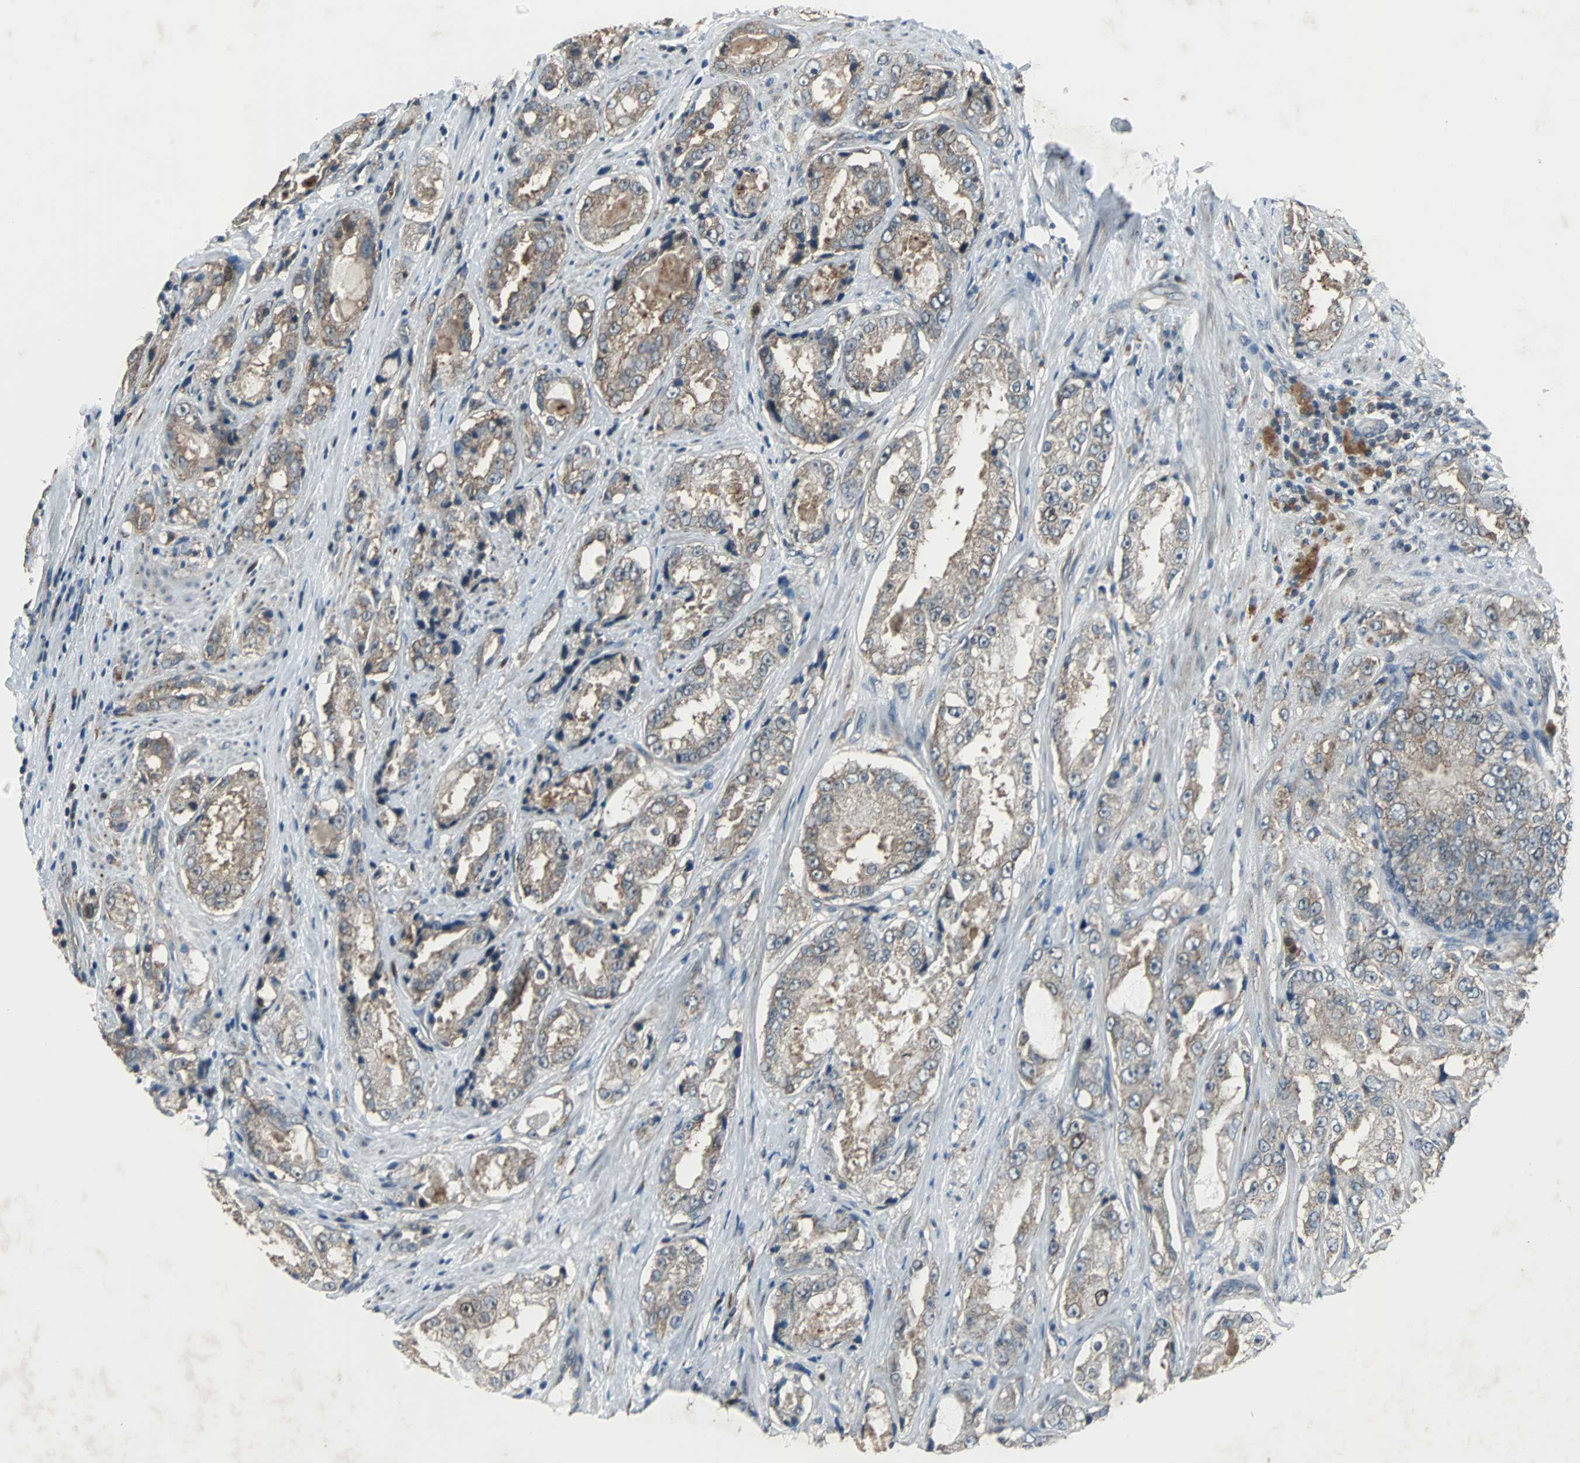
{"staining": {"intensity": "weak", "quantity": ">75%", "location": "cytoplasmic/membranous"}, "tissue": "prostate cancer", "cell_type": "Tumor cells", "image_type": "cancer", "snomed": [{"axis": "morphology", "description": "Adenocarcinoma, High grade"}, {"axis": "topography", "description": "Prostate"}], "caption": "Protein expression by immunohistochemistry (IHC) reveals weak cytoplasmic/membranous positivity in approximately >75% of tumor cells in high-grade adenocarcinoma (prostate).", "gene": "SOS1", "patient": {"sex": "male", "age": 73}}